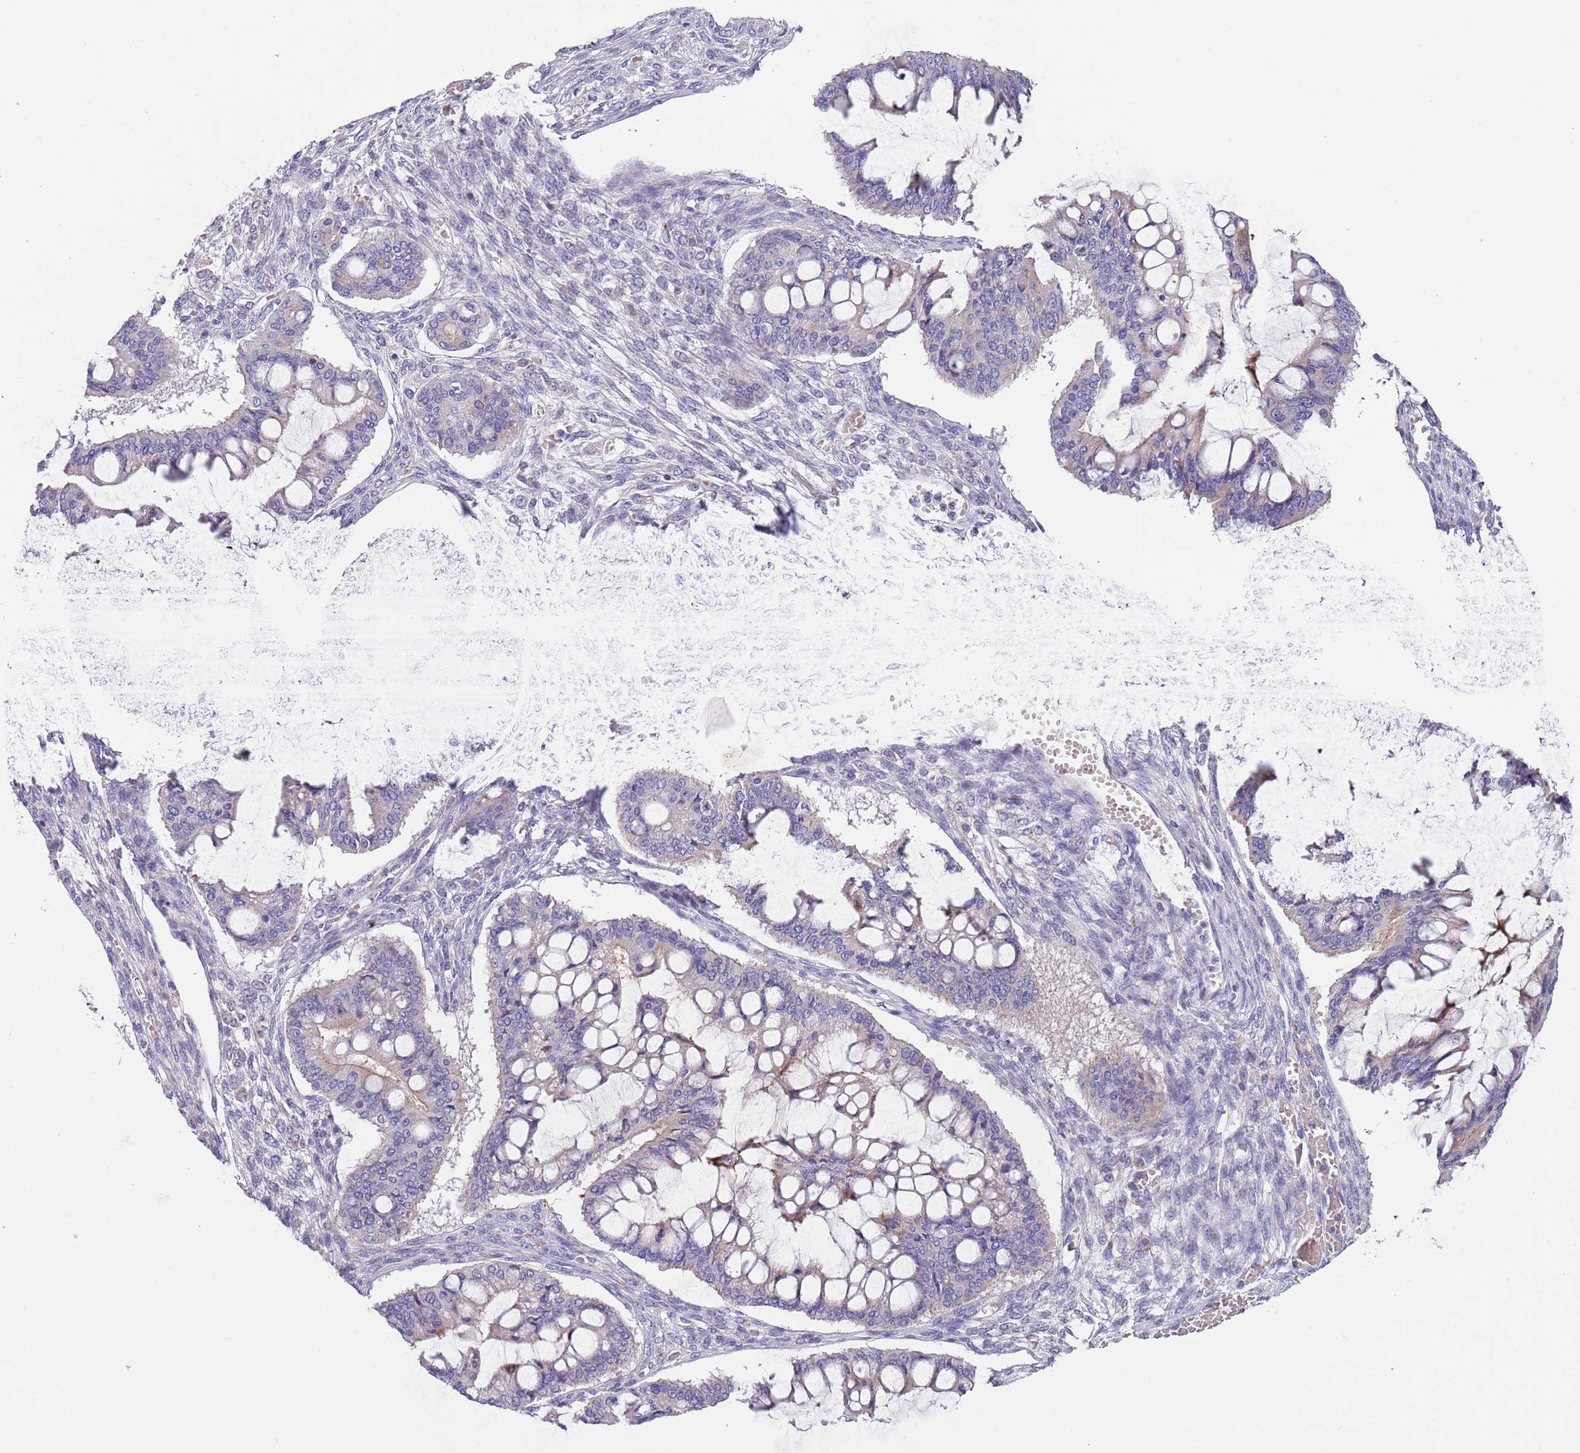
{"staining": {"intensity": "negative", "quantity": "none", "location": "none"}, "tissue": "ovarian cancer", "cell_type": "Tumor cells", "image_type": "cancer", "snomed": [{"axis": "morphology", "description": "Cystadenocarcinoma, mucinous, NOS"}, {"axis": "topography", "description": "Ovary"}], "caption": "This is an immunohistochemistry image of human ovarian cancer (mucinous cystadenocarcinoma). There is no positivity in tumor cells.", "gene": "MAN1C1", "patient": {"sex": "female", "age": 73}}